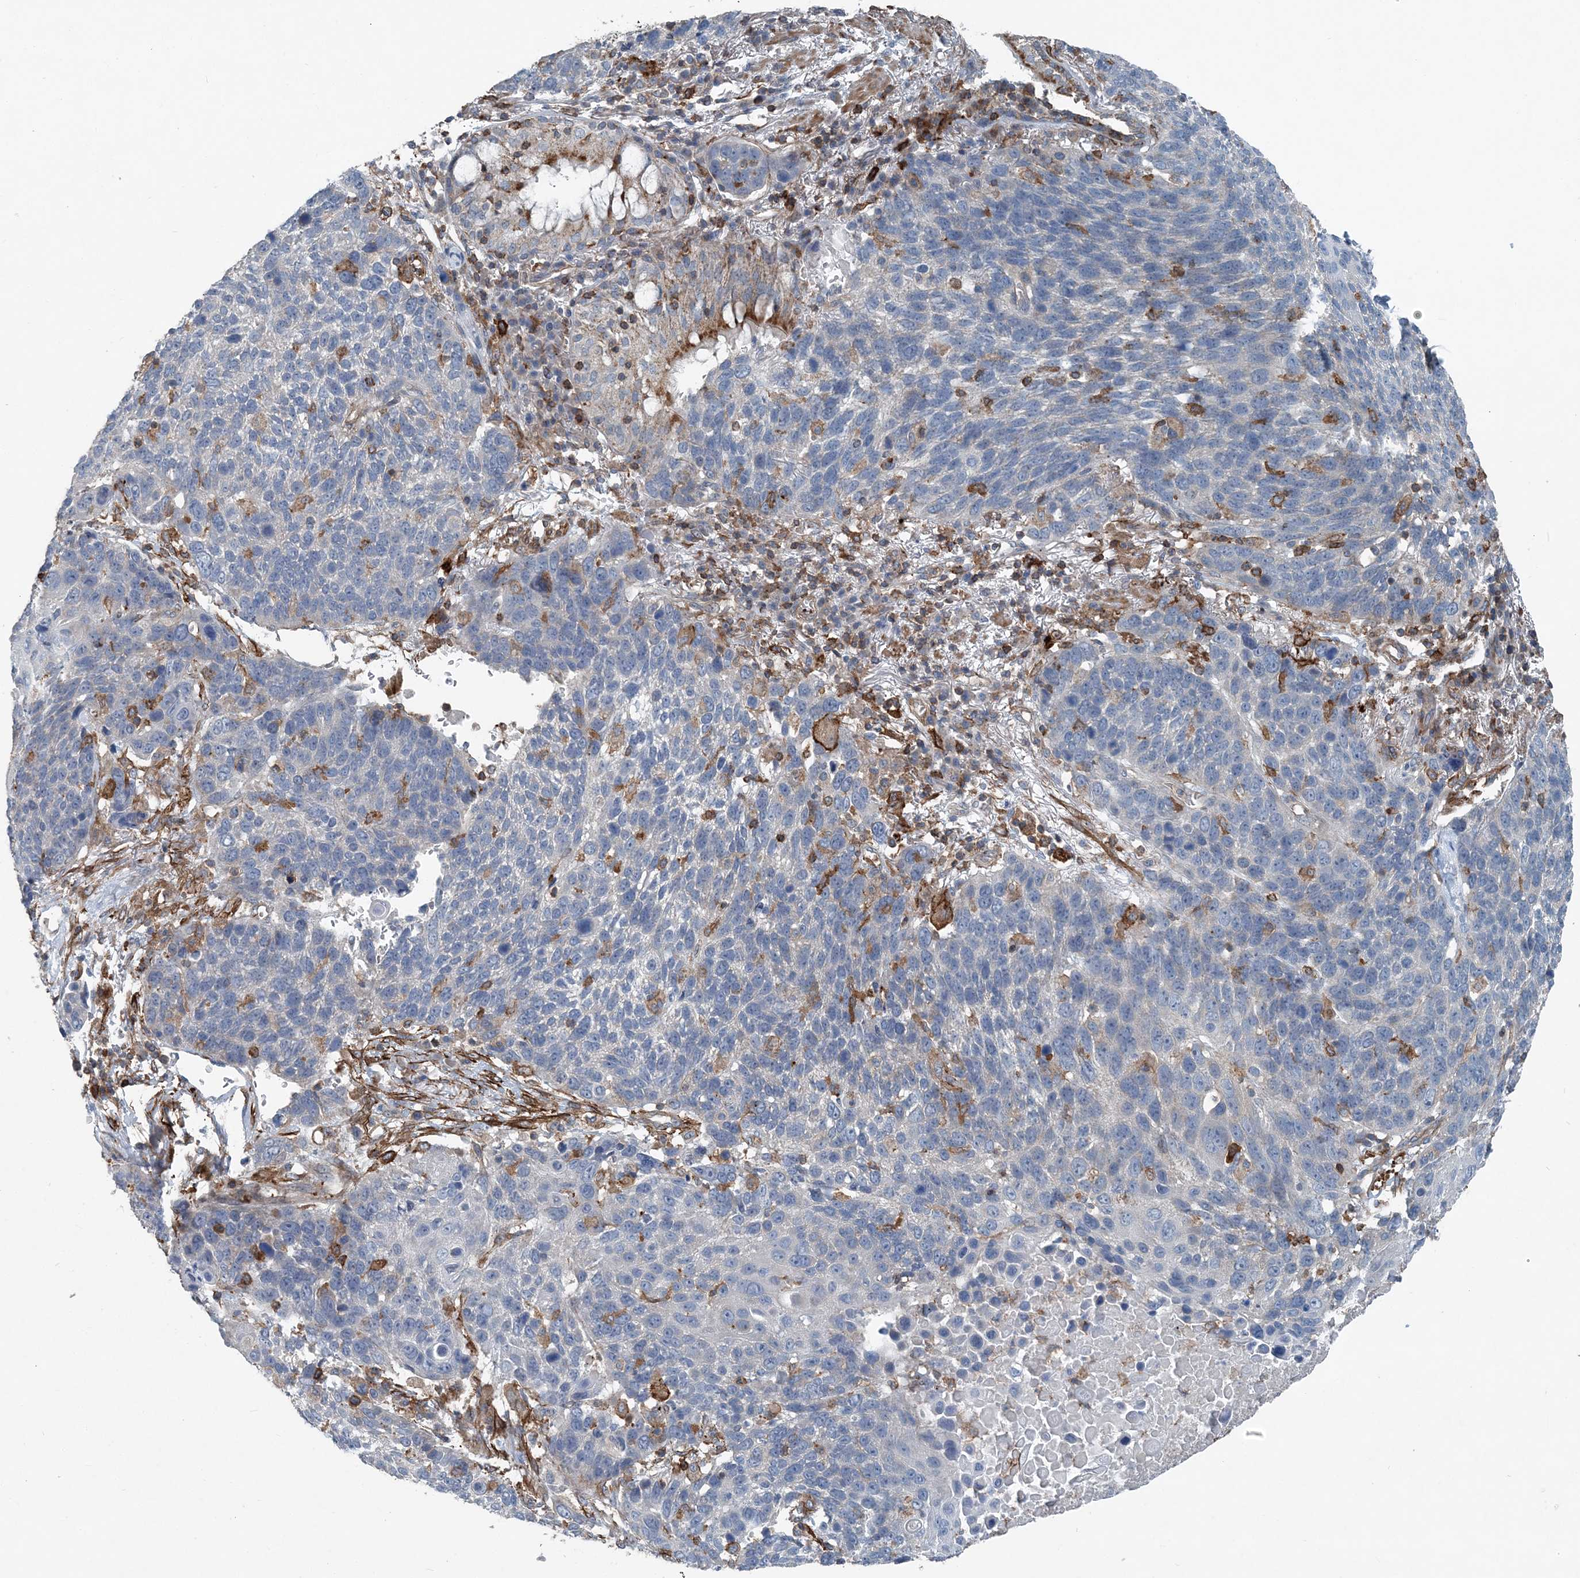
{"staining": {"intensity": "negative", "quantity": "none", "location": "none"}, "tissue": "lung cancer", "cell_type": "Tumor cells", "image_type": "cancer", "snomed": [{"axis": "morphology", "description": "Squamous cell carcinoma, NOS"}, {"axis": "topography", "description": "Lung"}], "caption": "Tumor cells are negative for protein expression in human lung squamous cell carcinoma.", "gene": "DGUOK", "patient": {"sex": "male", "age": 66}}